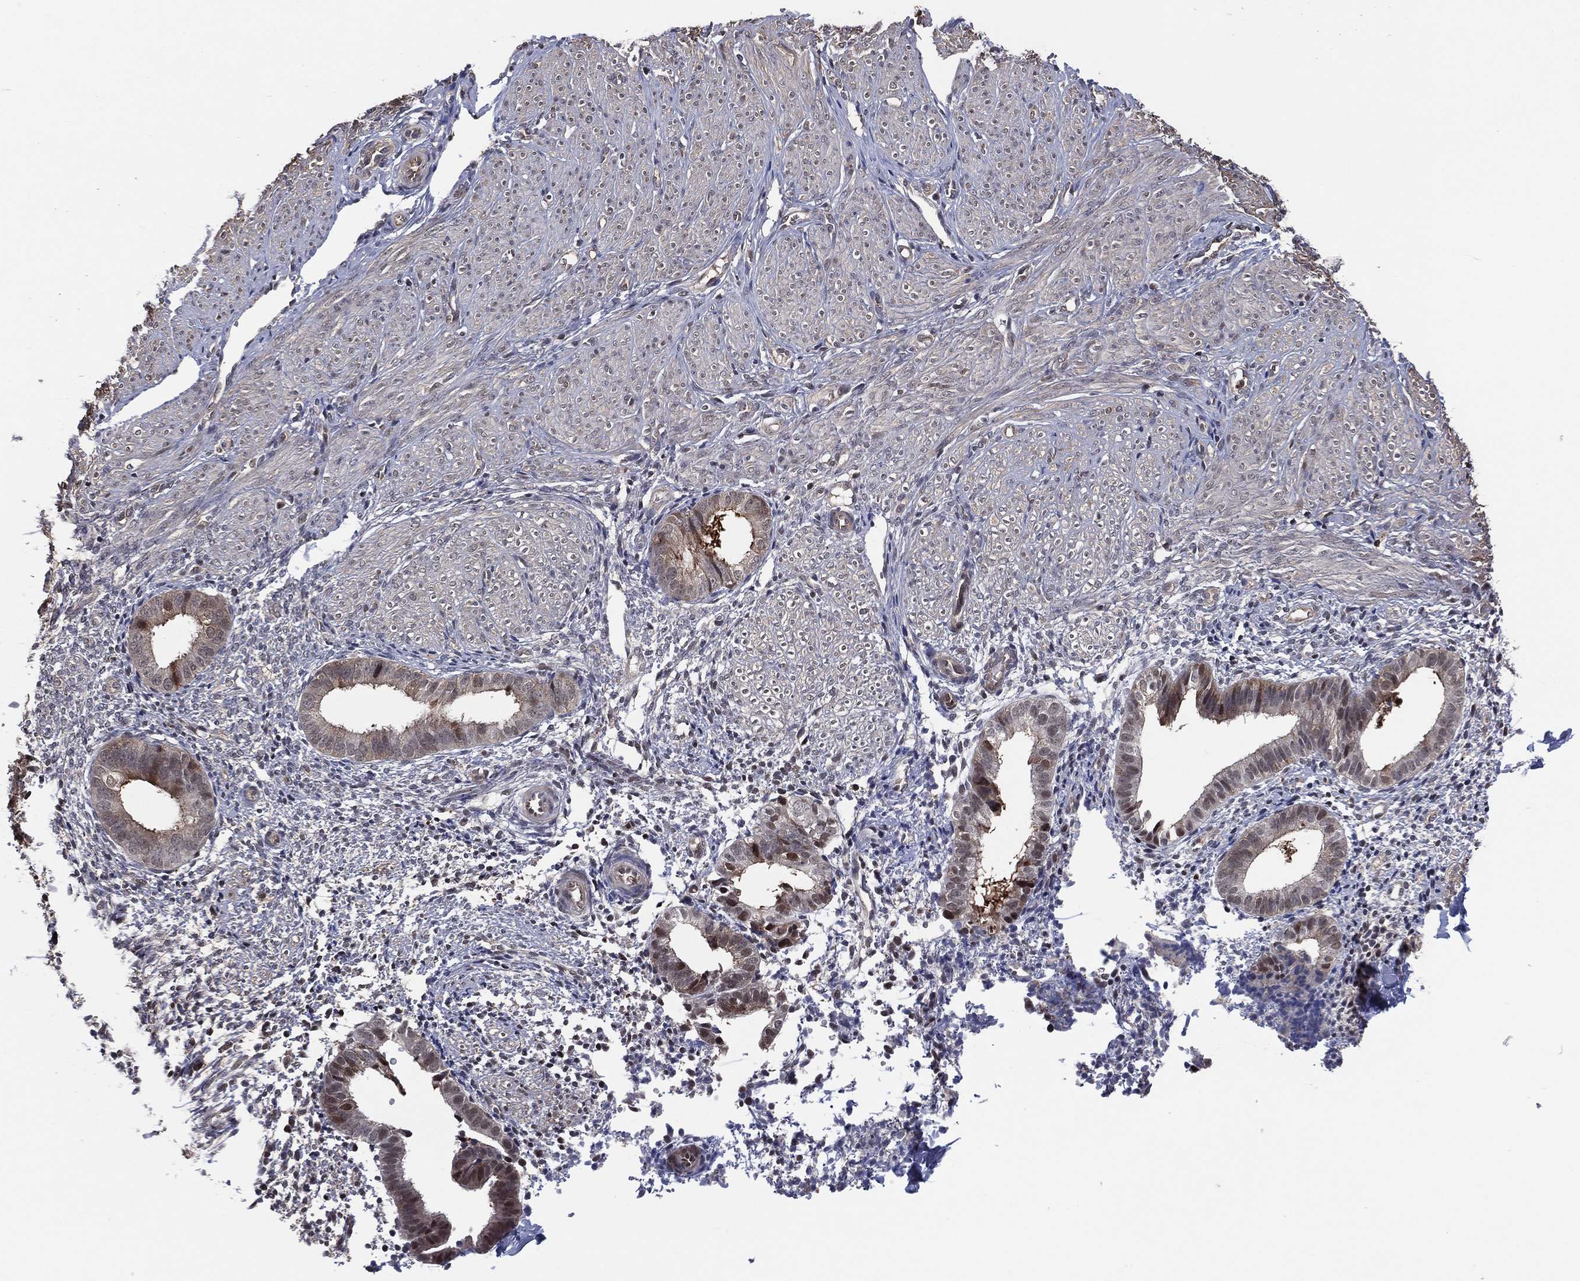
{"staining": {"intensity": "negative", "quantity": "none", "location": "none"}, "tissue": "endometrium", "cell_type": "Cells in endometrial stroma", "image_type": "normal", "snomed": [{"axis": "morphology", "description": "Normal tissue, NOS"}, {"axis": "topography", "description": "Endometrium"}], "caption": "Immunohistochemistry histopathology image of unremarkable endometrium: endometrium stained with DAB (3,3'-diaminobenzidine) displays no significant protein staining in cells in endometrial stroma. (Brightfield microscopy of DAB (3,3'-diaminobenzidine) immunohistochemistry (IHC) at high magnification).", "gene": "ICOSLG", "patient": {"sex": "female", "age": 47}}